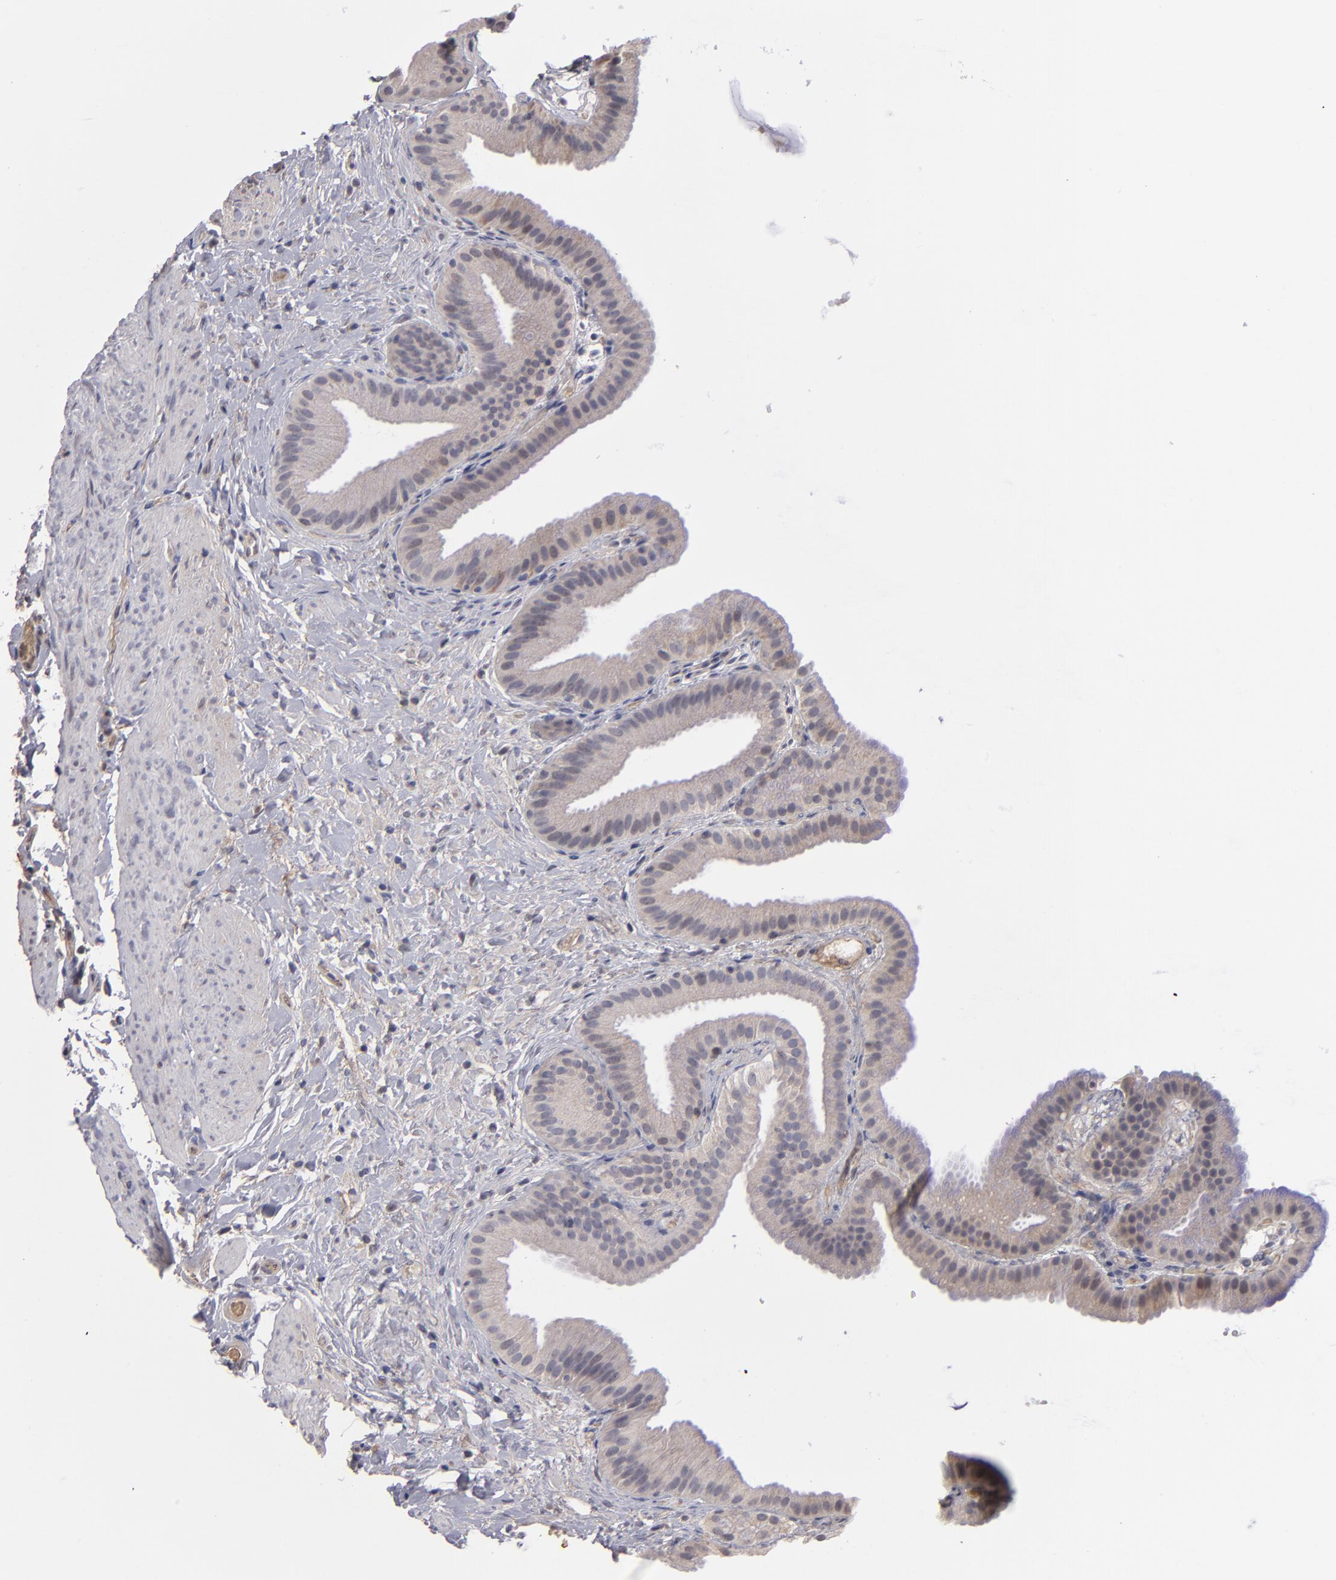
{"staining": {"intensity": "negative", "quantity": "none", "location": "none"}, "tissue": "gallbladder", "cell_type": "Glandular cells", "image_type": "normal", "snomed": [{"axis": "morphology", "description": "Normal tissue, NOS"}, {"axis": "topography", "description": "Gallbladder"}], "caption": "Human gallbladder stained for a protein using immunohistochemistry (IHC) reveals no staining in glandular cells.", "gene": "ITIH4", "patient": {"sex": "female", "age": 63}}